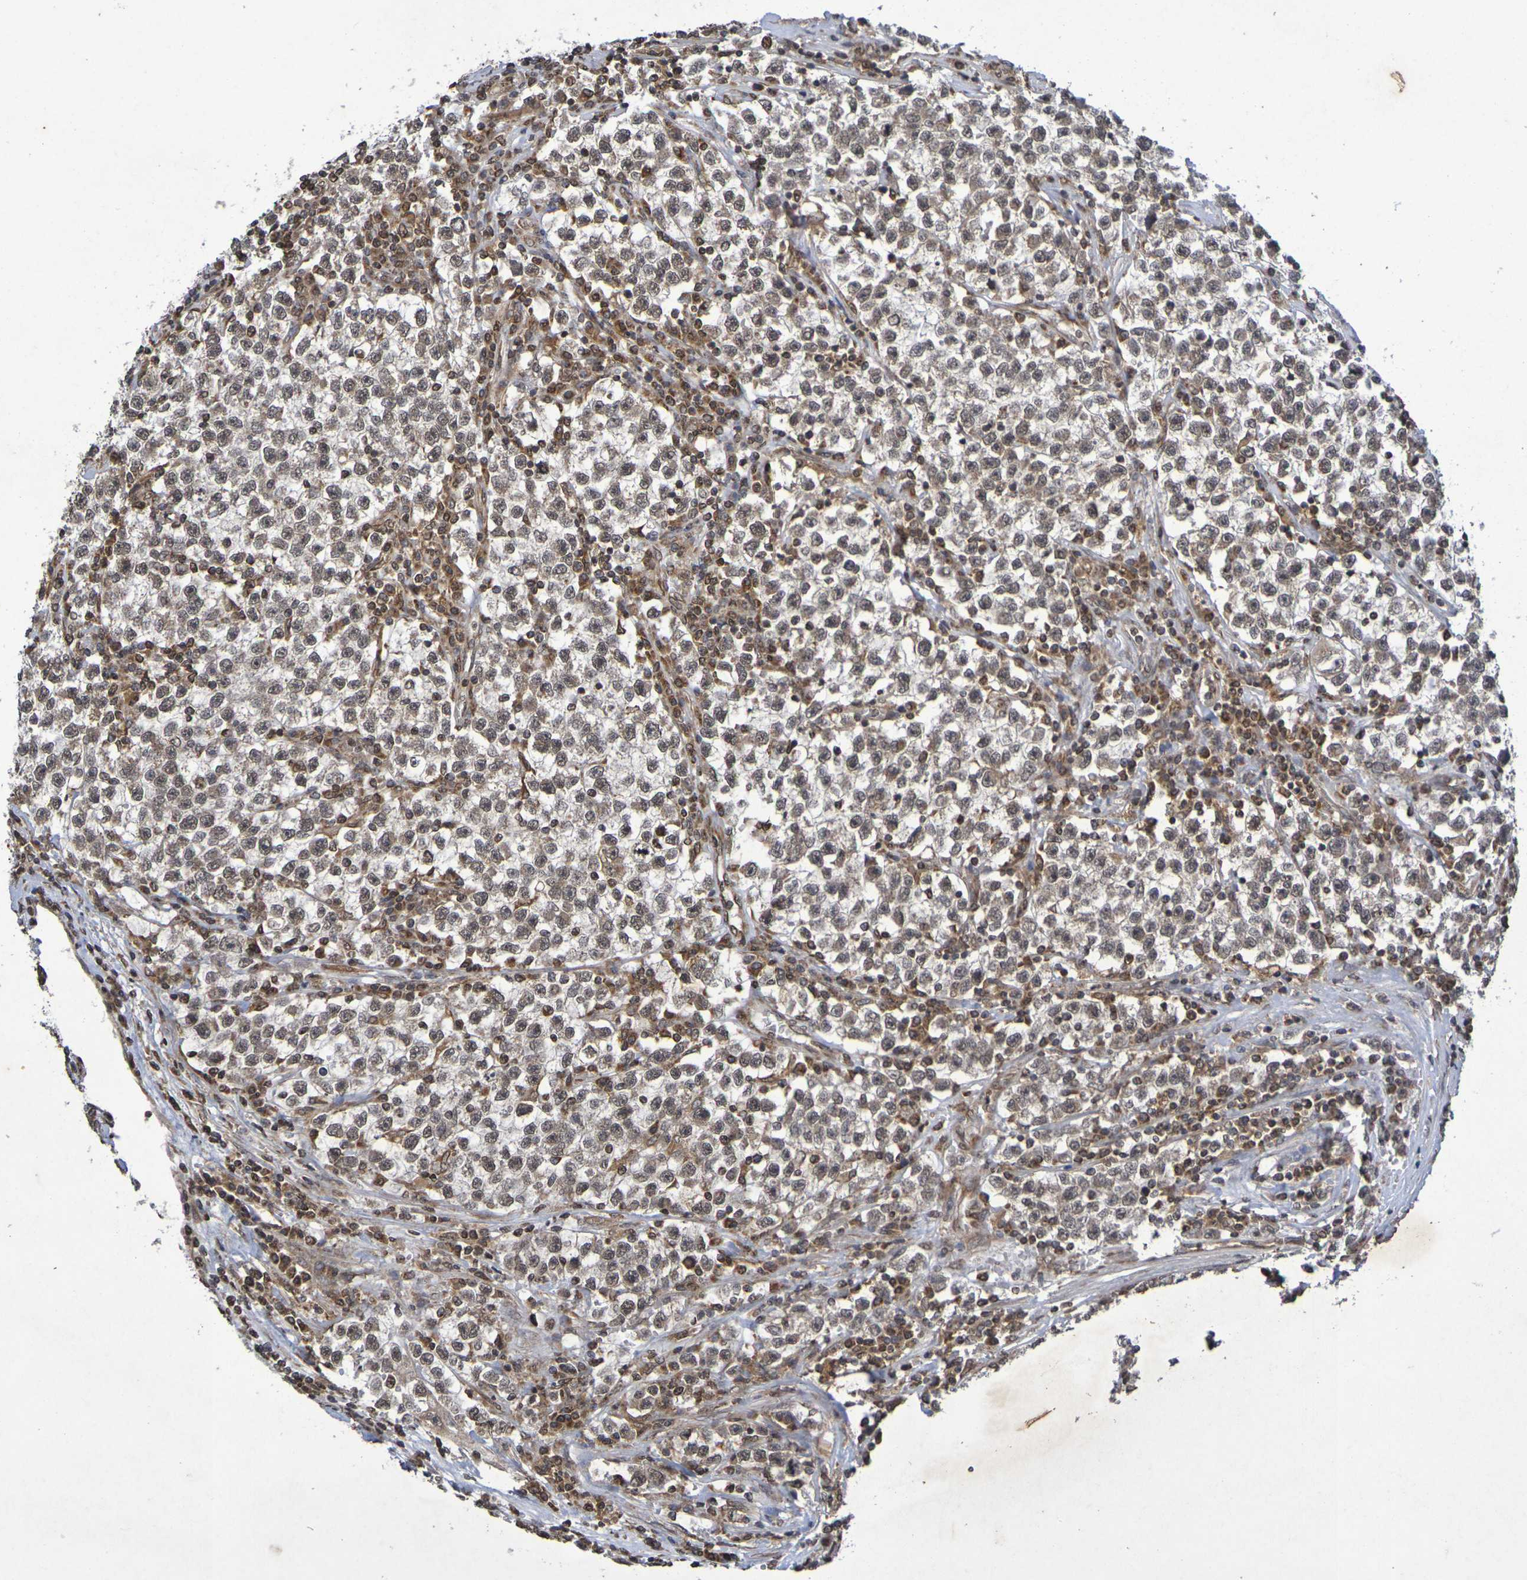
{"staining": {"intensity": "moderate", "quantity": ">75%", "location": "cytoplasmic/membranous,nuclear"}, "tissue": "testis cancer", "cell_type": "Tumor cells", "image_type": "cancer", "snomed": [{"axis": "morphology", "description": "Seminoma, NOS"}, {"axis": "topography", "description": "Testis"}], "caption": "Immunohistochemical staining of human testis cancer demonstrates moderate cytoplasmic/membranous and nuclear protein expression in about >75% of tumor cells. (DAB (3,3'-diaminobenzidine) IHC with brightfield microscopy, high magnification).", "gene": "GUCY1A2", "patient": {"sex": "male", "age": 22}}